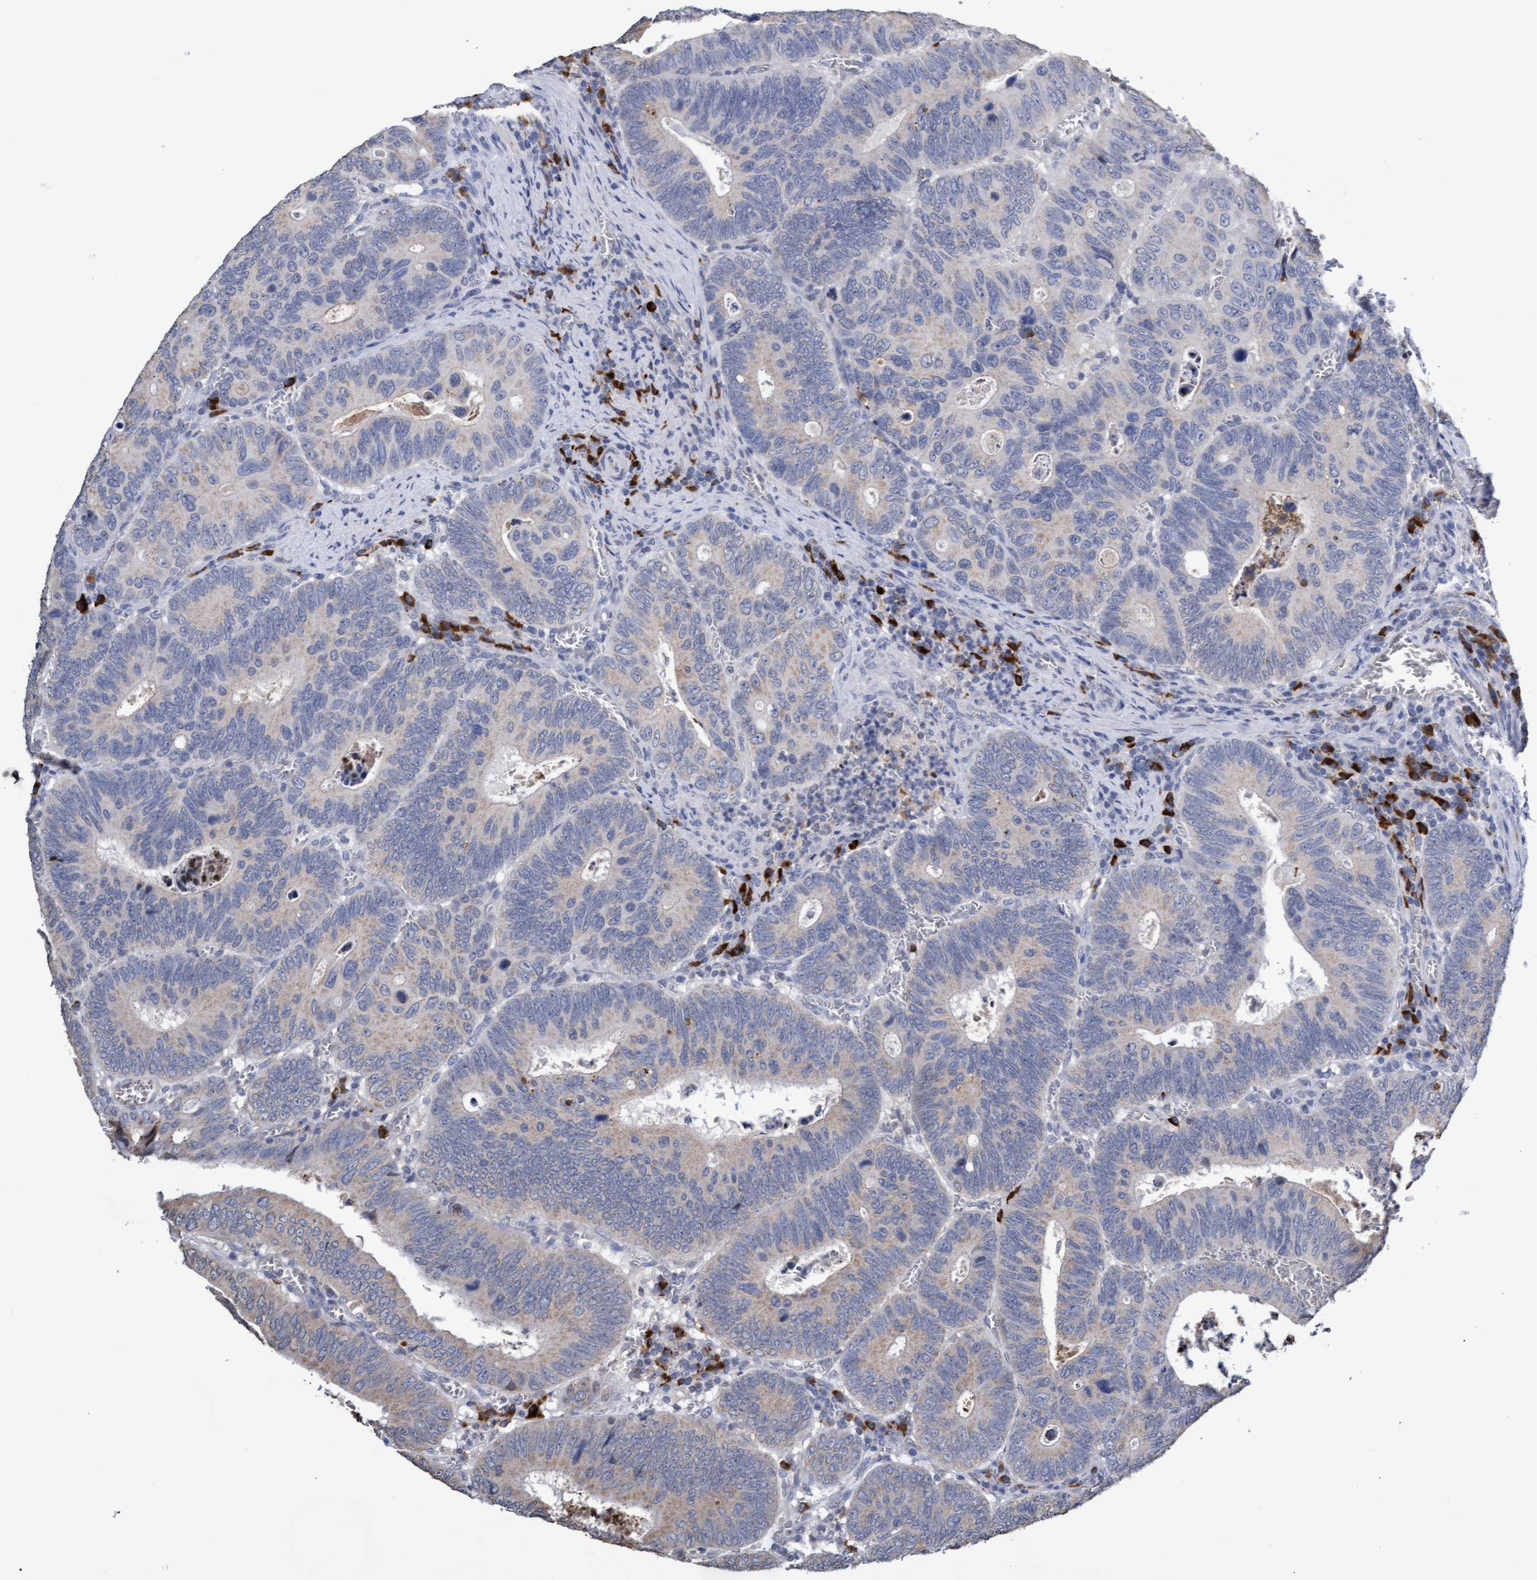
{"staining": {"intensity": "moderate", "quantity": "<25%", "location": "cytoplasmic/membranous"}, "tissue": "colorectal cancer", "cell_type": "Tumor cells", "image_type": "cancer", "snomed": [{"axis": "morphology", "description": "Inflammation, NOS"}, {"axis": "morphology", "description": "Adenocarcinoma, NOS"}, {"axis": "topography", "description": "Colon"}], "caption": "Protein expression analysis of adenocarcinoma (colorectal) shows moderate cytoplasmic/membranous expression in about <25% of tumor cells. (Brightfield microscopy of DAB IHC at high magnification).", "gene": "GPR39", "patient": {"sex": "male", "age": 72}}